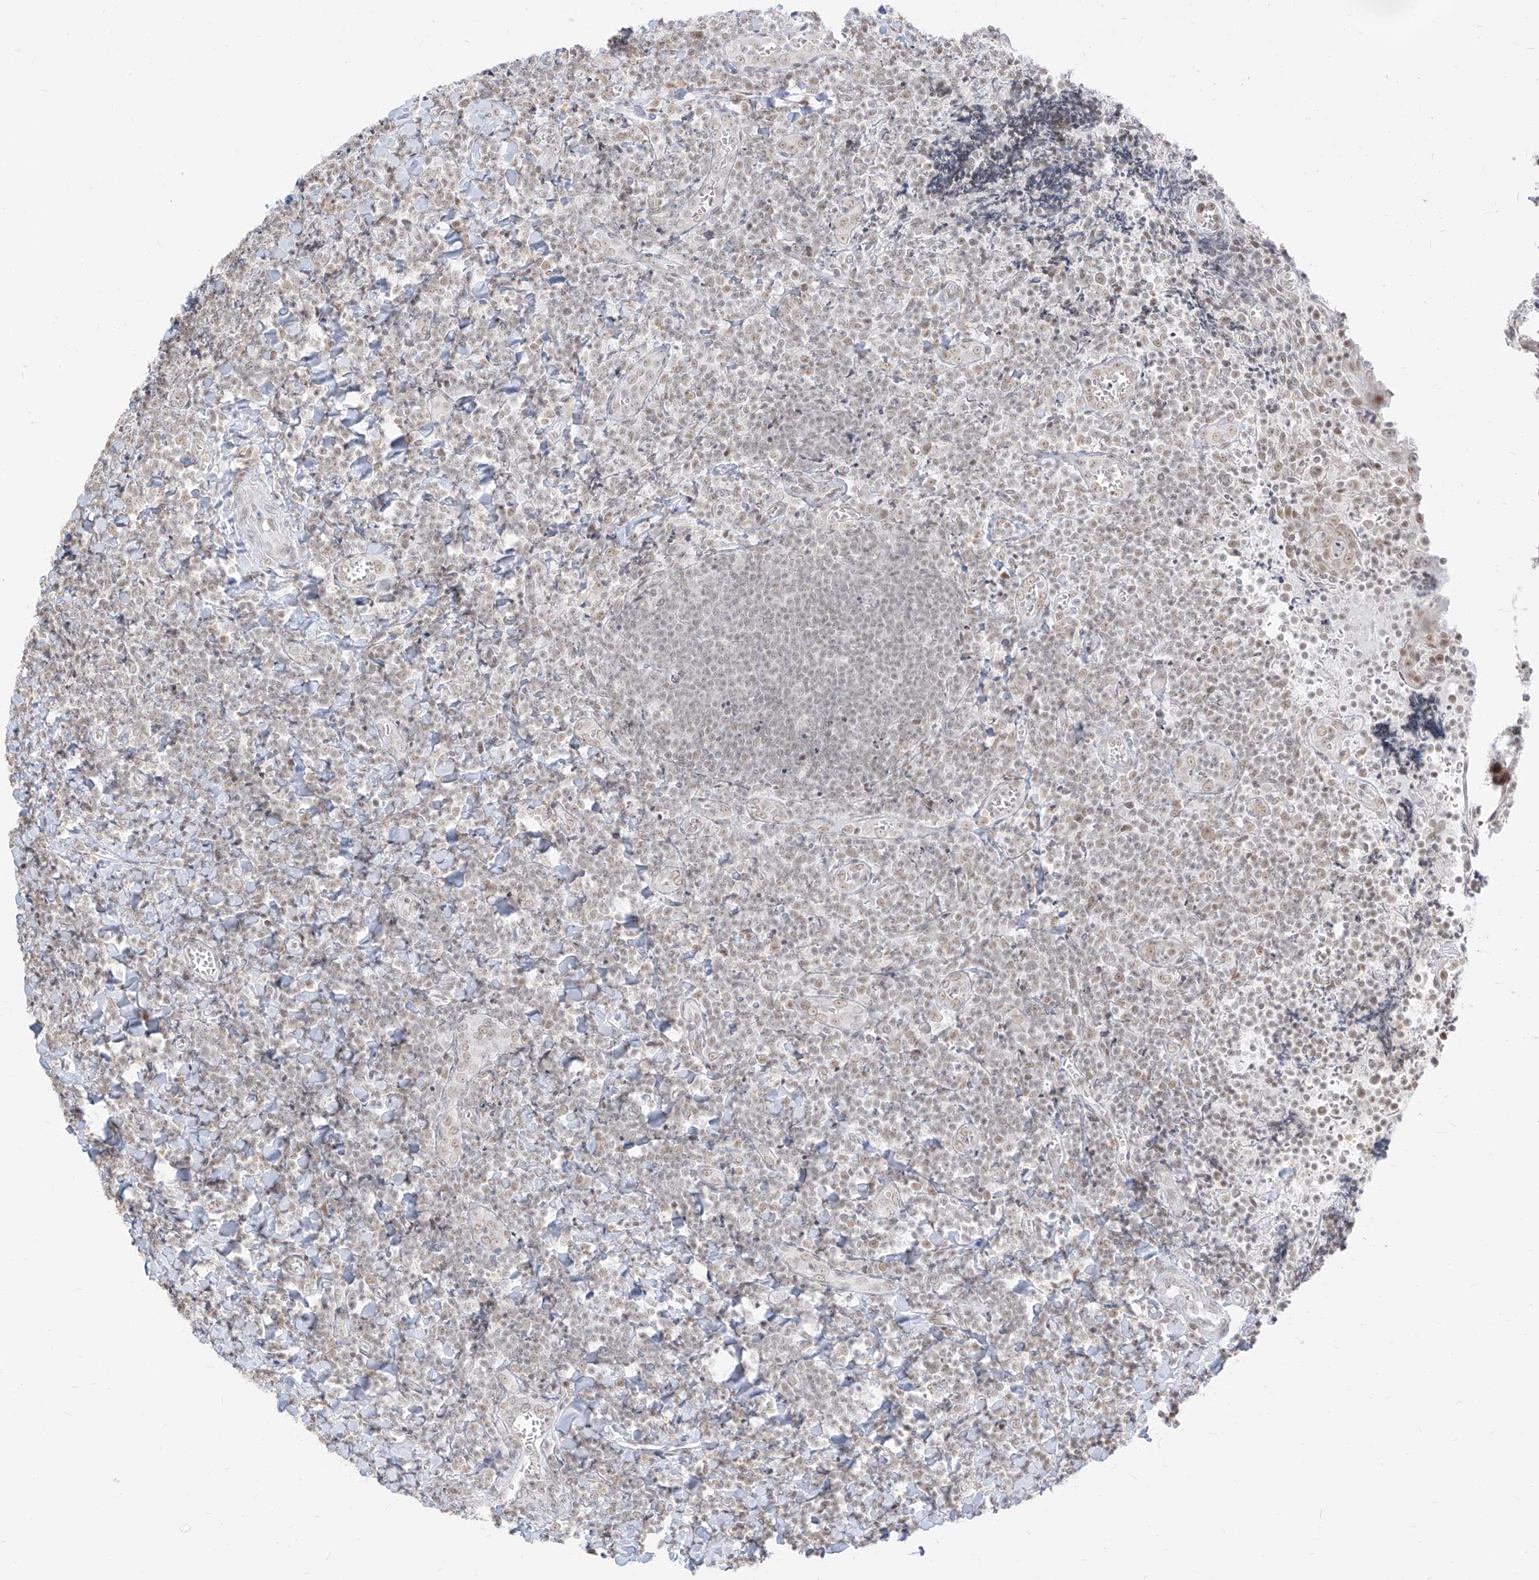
{"staining": {"intensity": "weak", "quantity": "25%-75%", "location": "nuclear"}, "tissue": "tonsil", "cell_type": "Germinal center cells", "image_type": "normal", "snomed": [{"axis": "morphology", "description": "Normal tissue, NOS"}, {"axis": "topography", "description": "Tonsil"}], "caption": "Weak nuclear positivity for a protein is seen in approximately 25%-75% of germinal center cells of normal tonsil using immunohistochemistry.", "gene": "SUPT5H", "patient": {"sex": "male", "age": 27}}